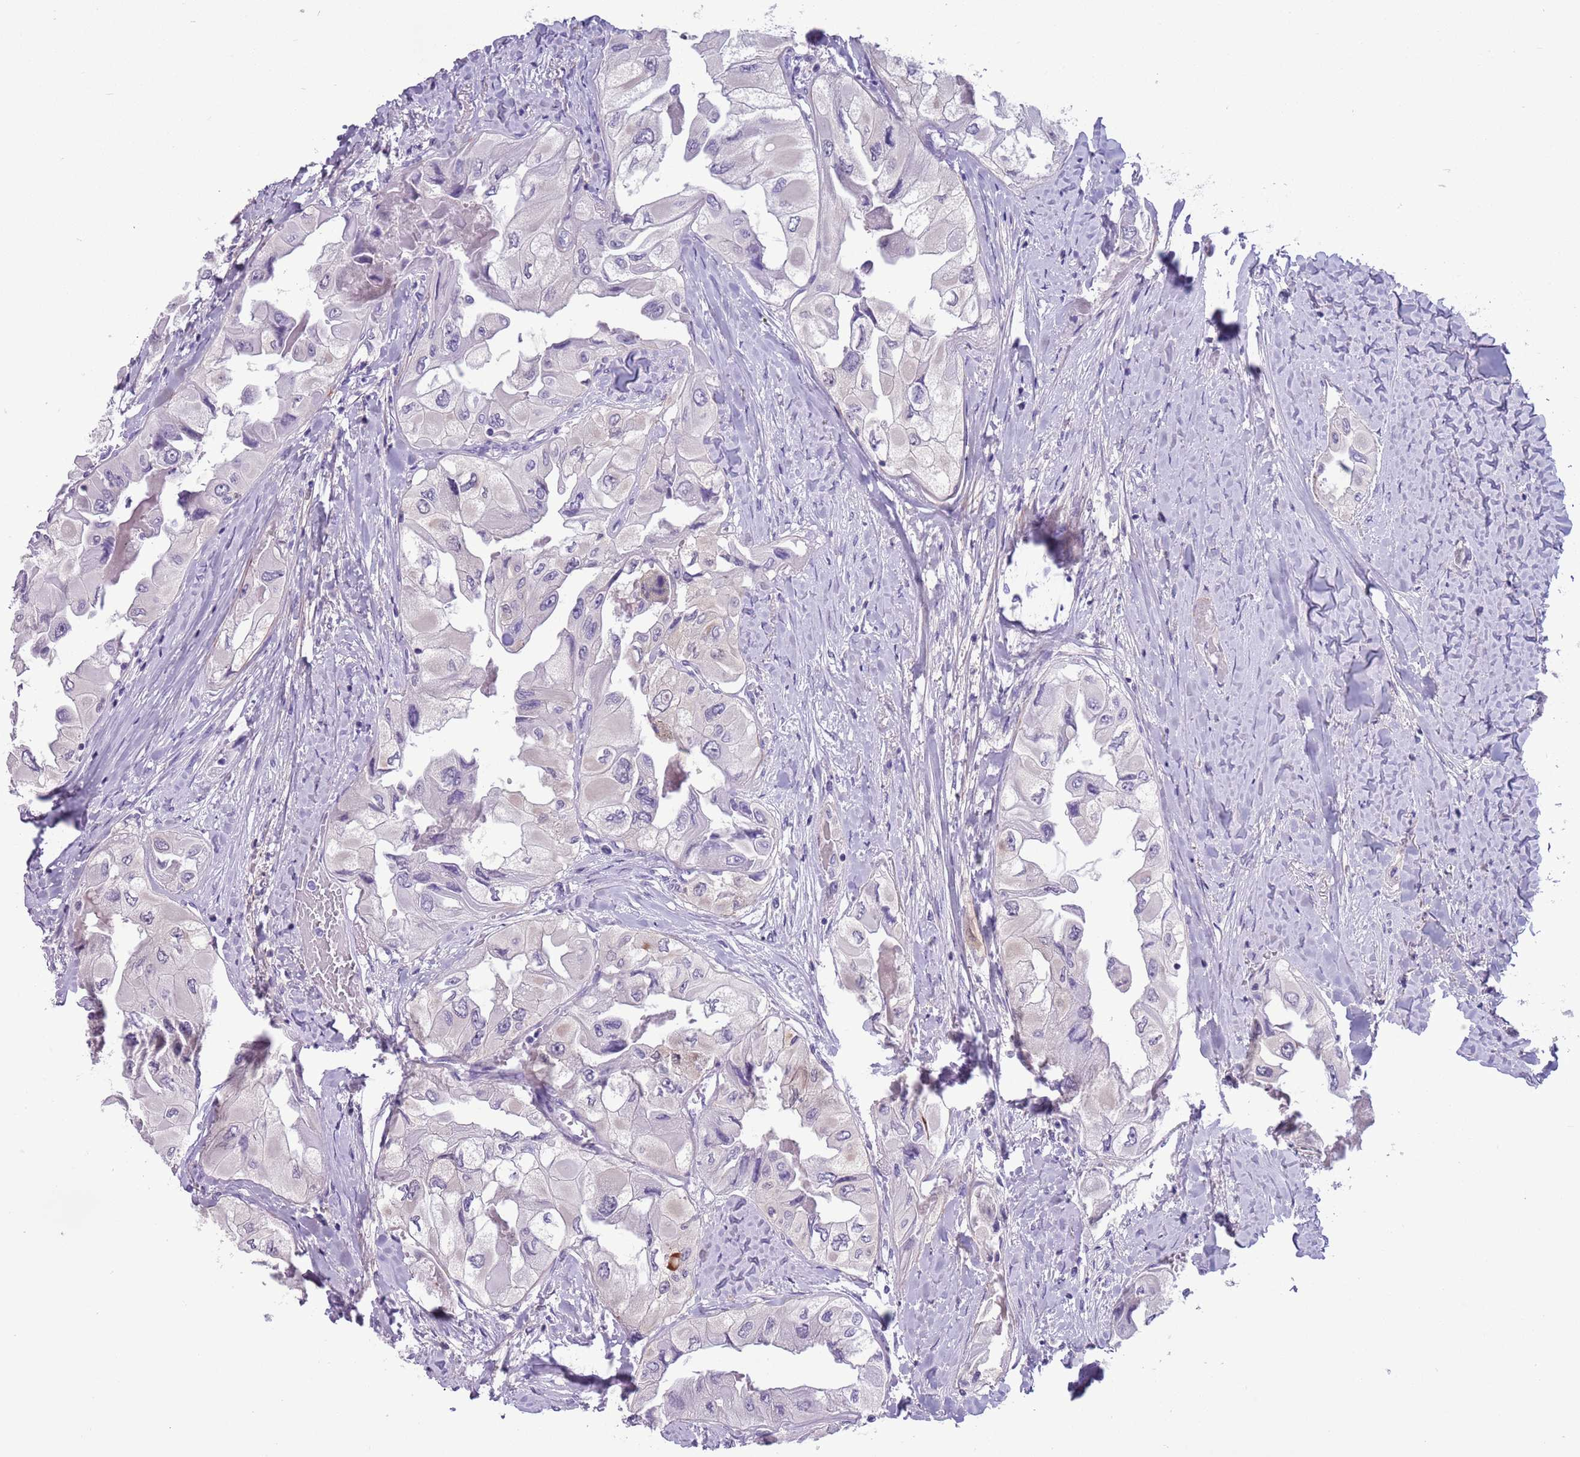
{"staining": {"intensity": "negative", "quantity": "none", "location": "none"}, "tissue": "thyroid cancer", "cell_type": "Tumor cells", "image_type": "cancer", "snomed": [{"axis": "morphology", "description": "Normal tissue, NOS"}, {"axis": "morphology", "description": "Papillary adenocarcinoma, NOS"}, {"axis": "topography", "description": "Thyroid gland"}], "caption": "This is a image of immunohistochemistry staining of thyroid cancer, which shows no staining in tumor cells.", "gene": "PFKFB2", "patient": {"sex": "female", "age": 59}}